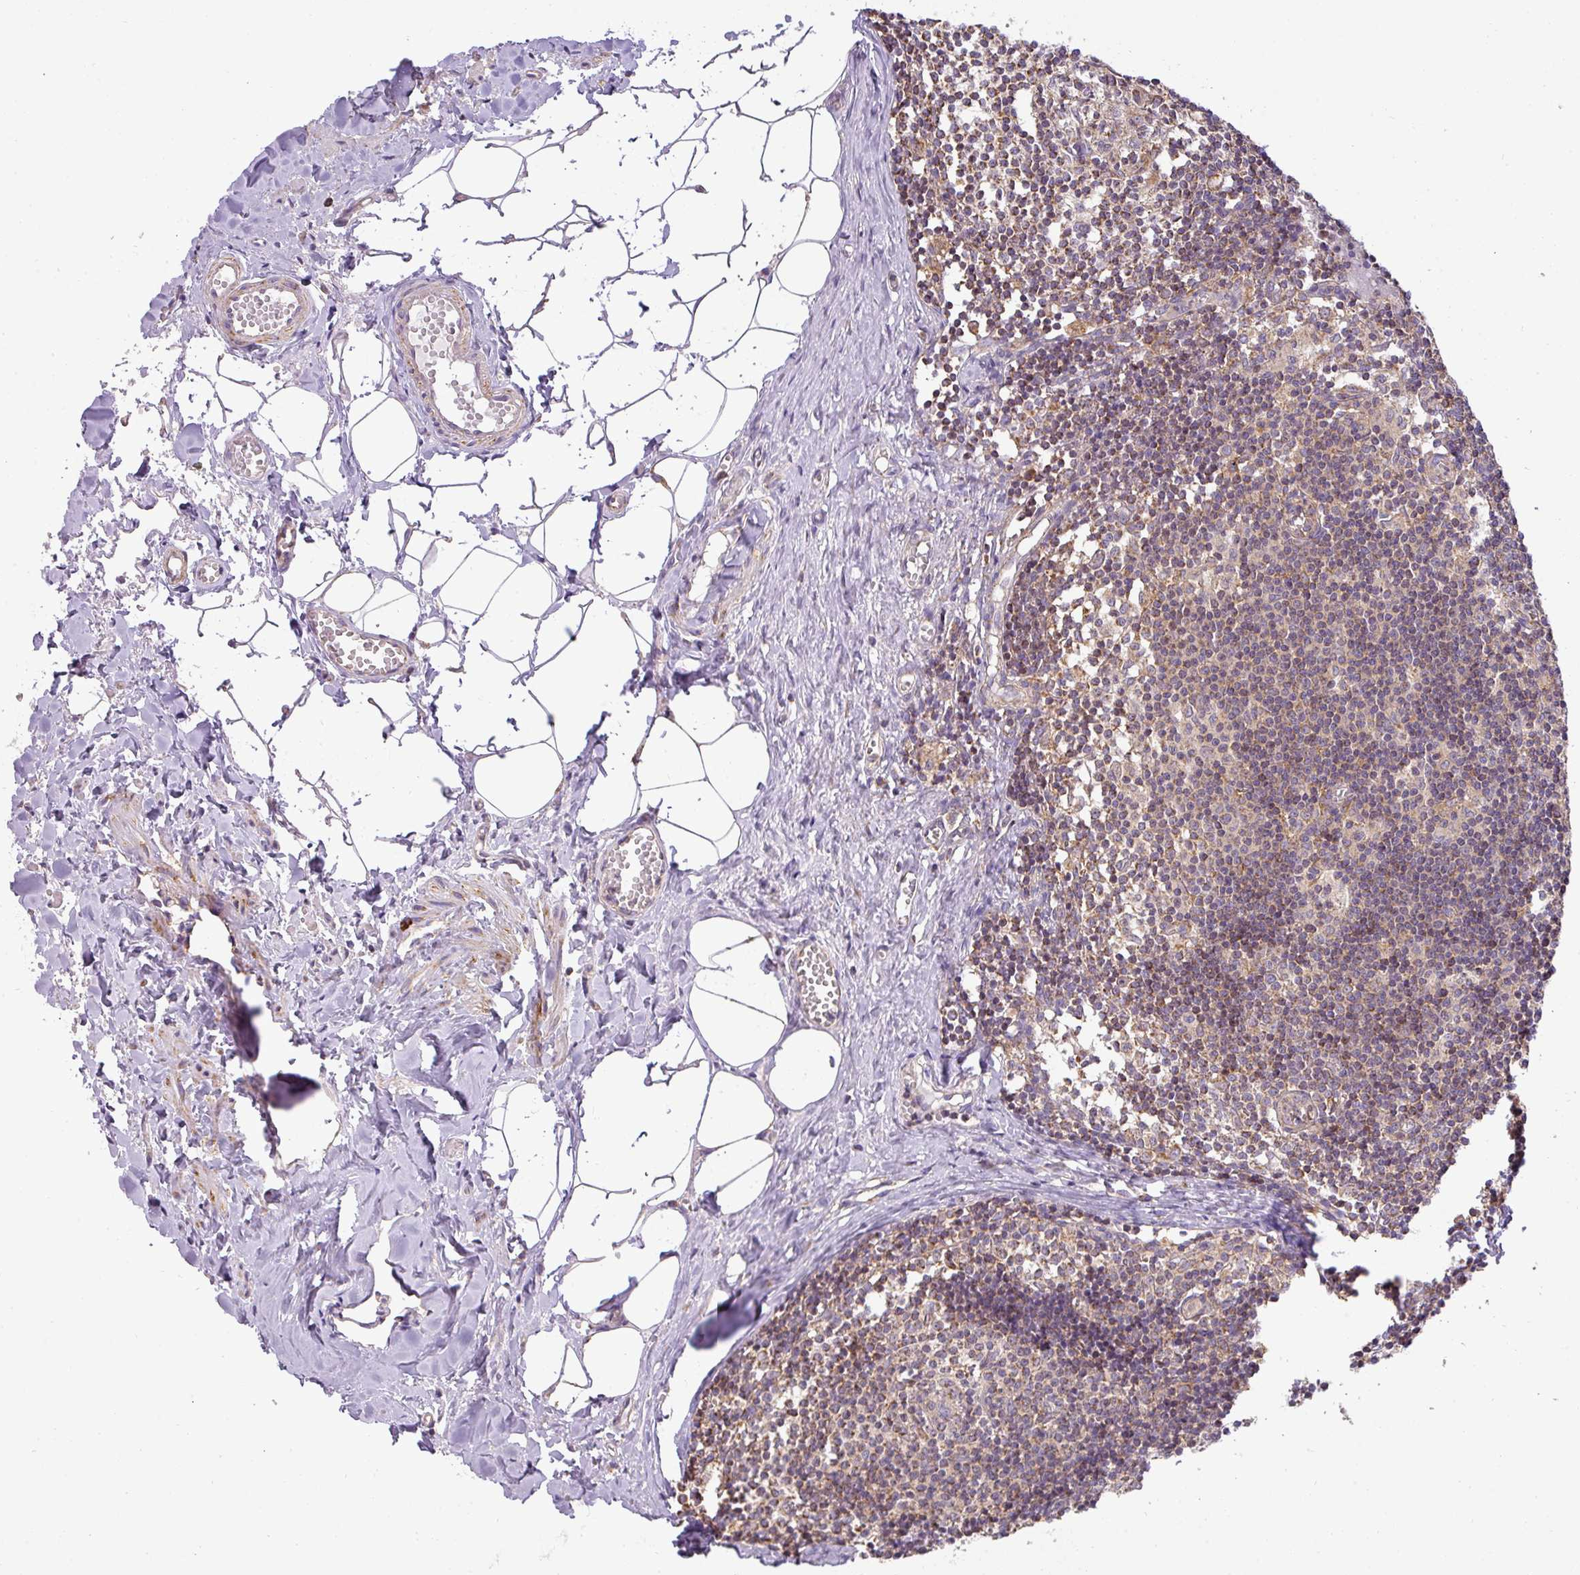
{"staining": {"intensity": "moderate", "quantity": ">75%", "location": "cytoplasmic/membranous"}, "tissue": "lymph node", "cell_type": "Germinal center cells", "image_type": "normal", "snomed": [{"axis": "morphology", "description": "Normal tissue, NOS"}, {"axis": "topography", "description": "Lymph node"}], "caption": "High-power microscopy captured an IHC photomicrograph of benign lymph node, revealing moderate cytoplasmic/membranous expression in about >75% of germinal center cells.", "gene": "ZNF211", "patient": {"sex": "female", "age": 42}}